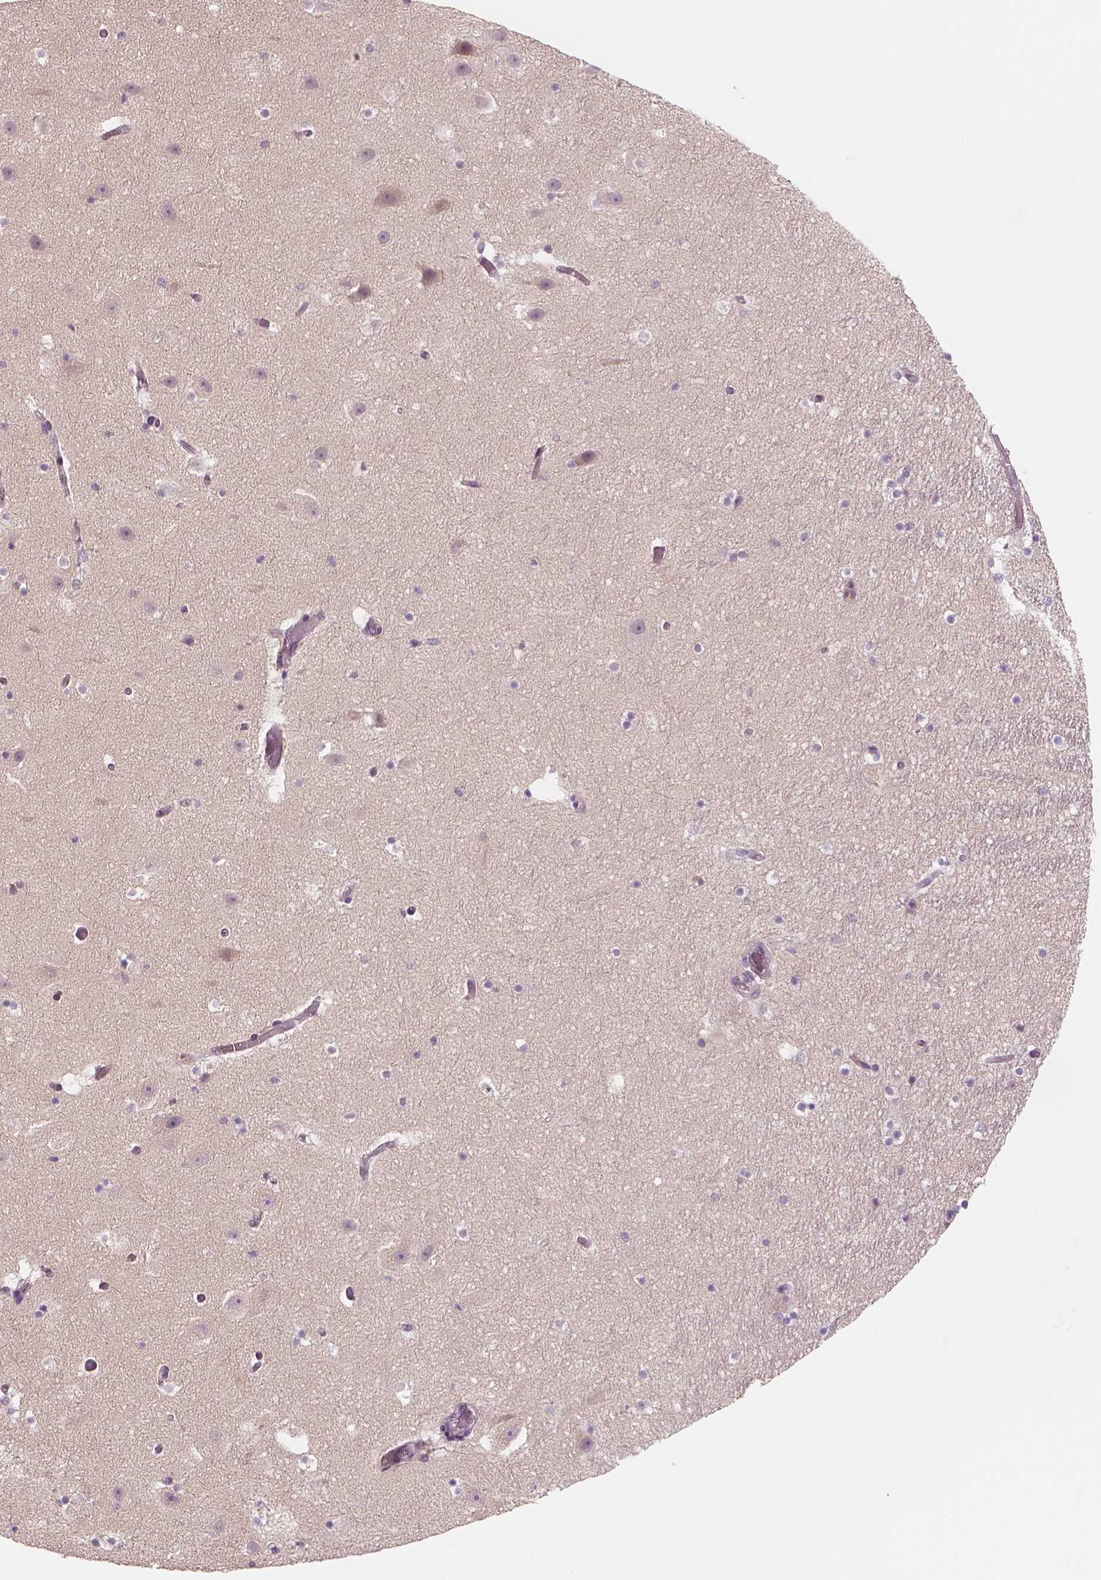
{"staining": {"intensity": "negative", "quantity": "none", "location": "none"}, "tissue": "hippocampus", "cell_type": "Glial cells", "image_type": "normal", "snomed": [{"axis": "morphology", "description": "Normal tissue, NOS"}, {"axis": "topography", "description": "Hippocampus"}], "caption": "Image shows no protein staining in glial cells of normal hippocampus. (DAB (3,3'-diaminobenzidine) IHC with hematoxylin counter stain).", "gene": "RNASE7", "patient": {"sex": "male", "age": 26}}